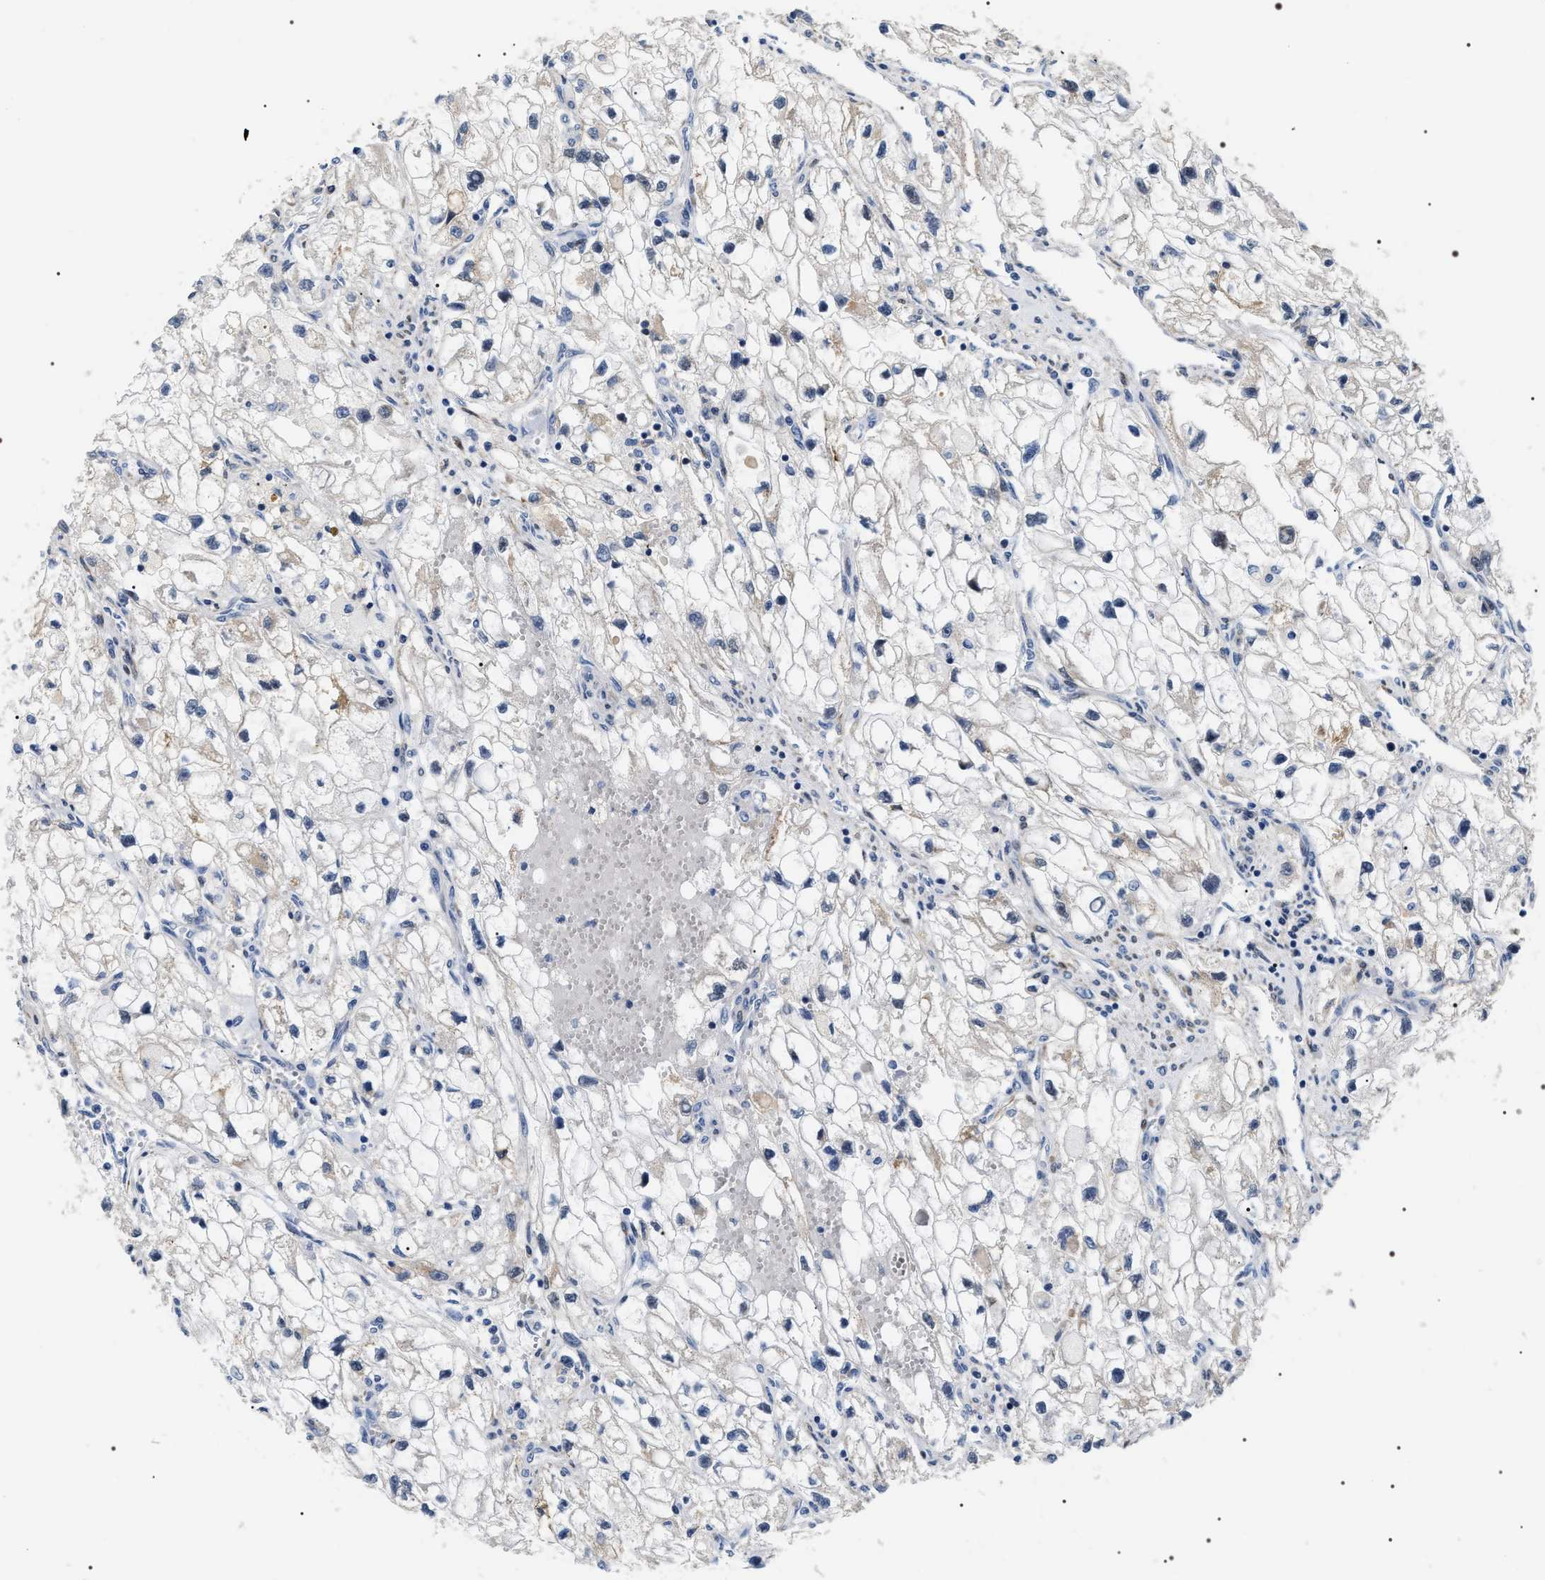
{"staining": {"intensity": "negative", "quantity": "none", "location": "none"}, "tissue": "renal cancer", "cell_type": "Tumor cells", "image_type": "cancer", "snomed": [{"axis": "morphology", "description": "Adenocarcinoma, NOS"}, {"axis": "topography", "description": "Kidney"}], "caption": "The histopathology image exhibits no significant expression in tumor cells of adenocarcinoma (renal).", "gene": "BAG2", "patient": {"sex": "female", "age": 70}}